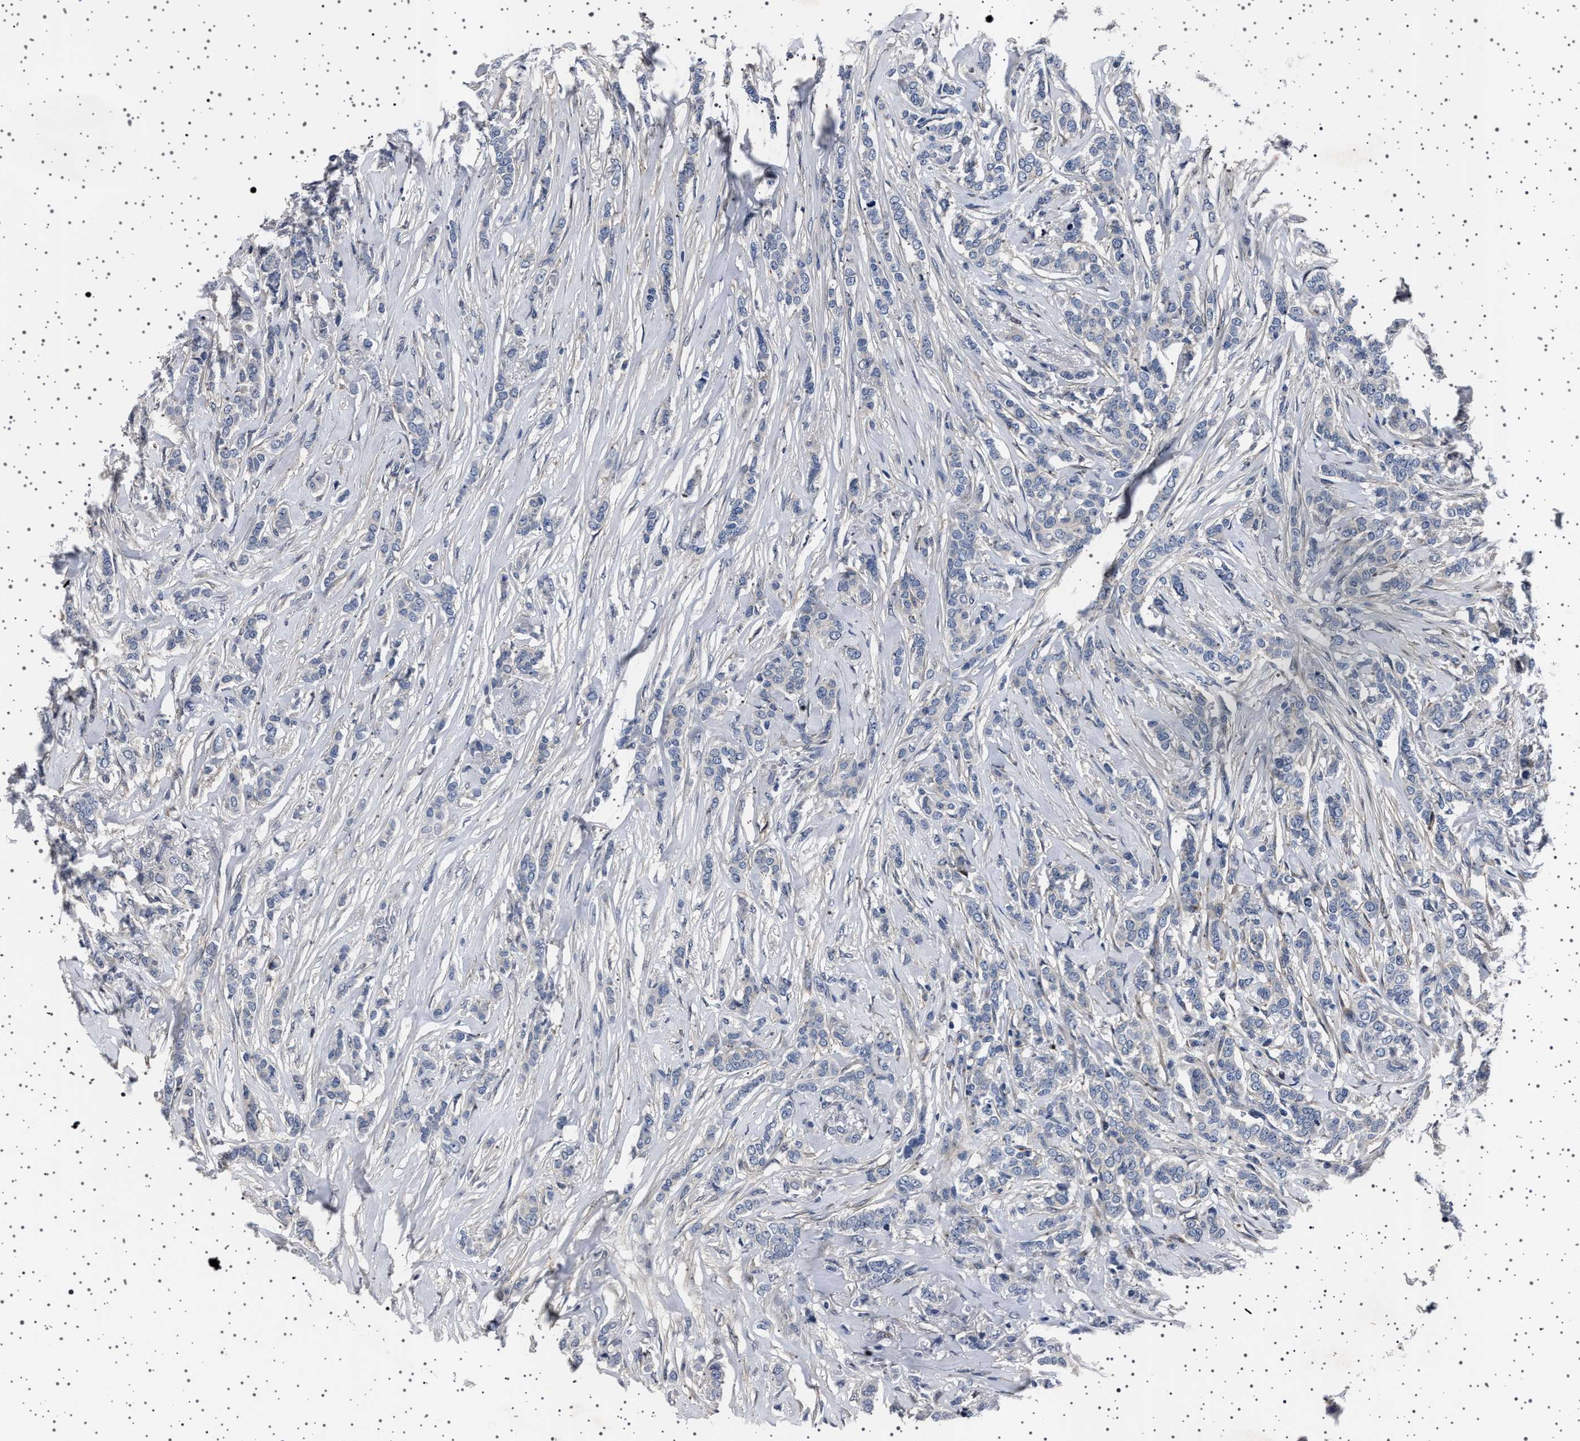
{"staining": {"intensity": "negative", "quantity": "none", "location": "none"}, "tissue": "breast cancer", "cell_type": "Tumor cells", "image_type": "cancer", "snomed": [{"axis": "morphology", "description": "Lobular carcinoma"}, {"axis": "topography", "description": "Skin"}, {"axis": "topography", "description": "Breast"}], "caption": "This photomicrograph is of breast cancer stained with immunohistochemistry to label a protein in brown with the nuclei are counter-stained blue. There is no positivity in tumor cells.", "gene": "PAK5", "patient": {"sex": "female", "age": 46}}